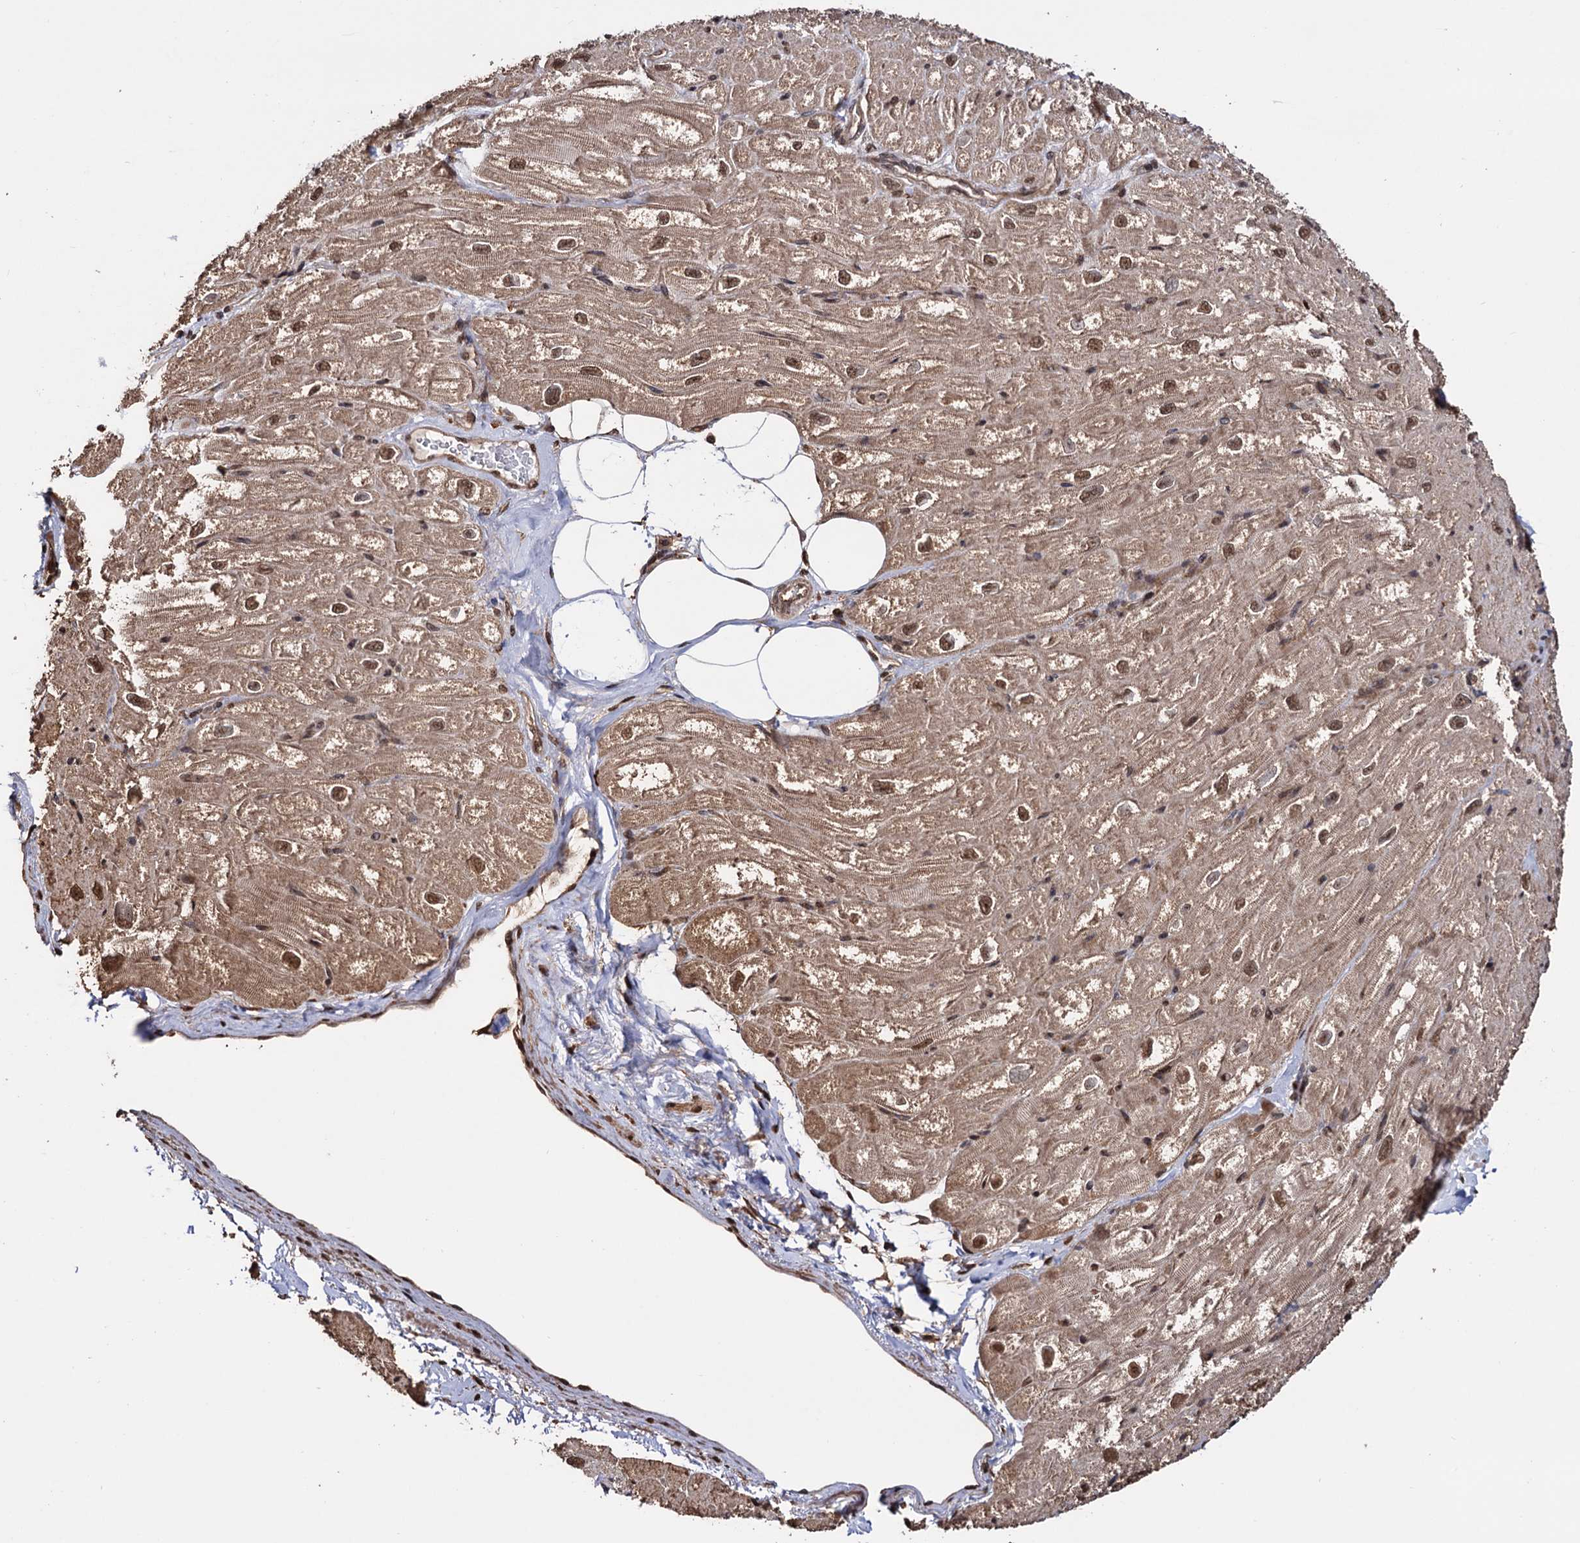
{"staining": {"intensity": "moderate", "quantity": "25%-75%", "location": "cytoplasmic/membranous,nuclear"}, "tissue": "heart muscle", "cell_type": "Cardiomyocytes", "image_type": "normal", "snomed": [{"axis": "morphology", "description": "Normal tissue, NOS"}, {"axis": "topography", "description": "Heart"}], "caption": "Approximately 25%-75% of cardiomyocytes in benign human heart muscle display moderate cytoplasmic/membranous,nuclear protein expression as visualized by brown immunohistochemical staining.", "gene": "PIGB", "patient": {"sex": "male", "age": 50}}